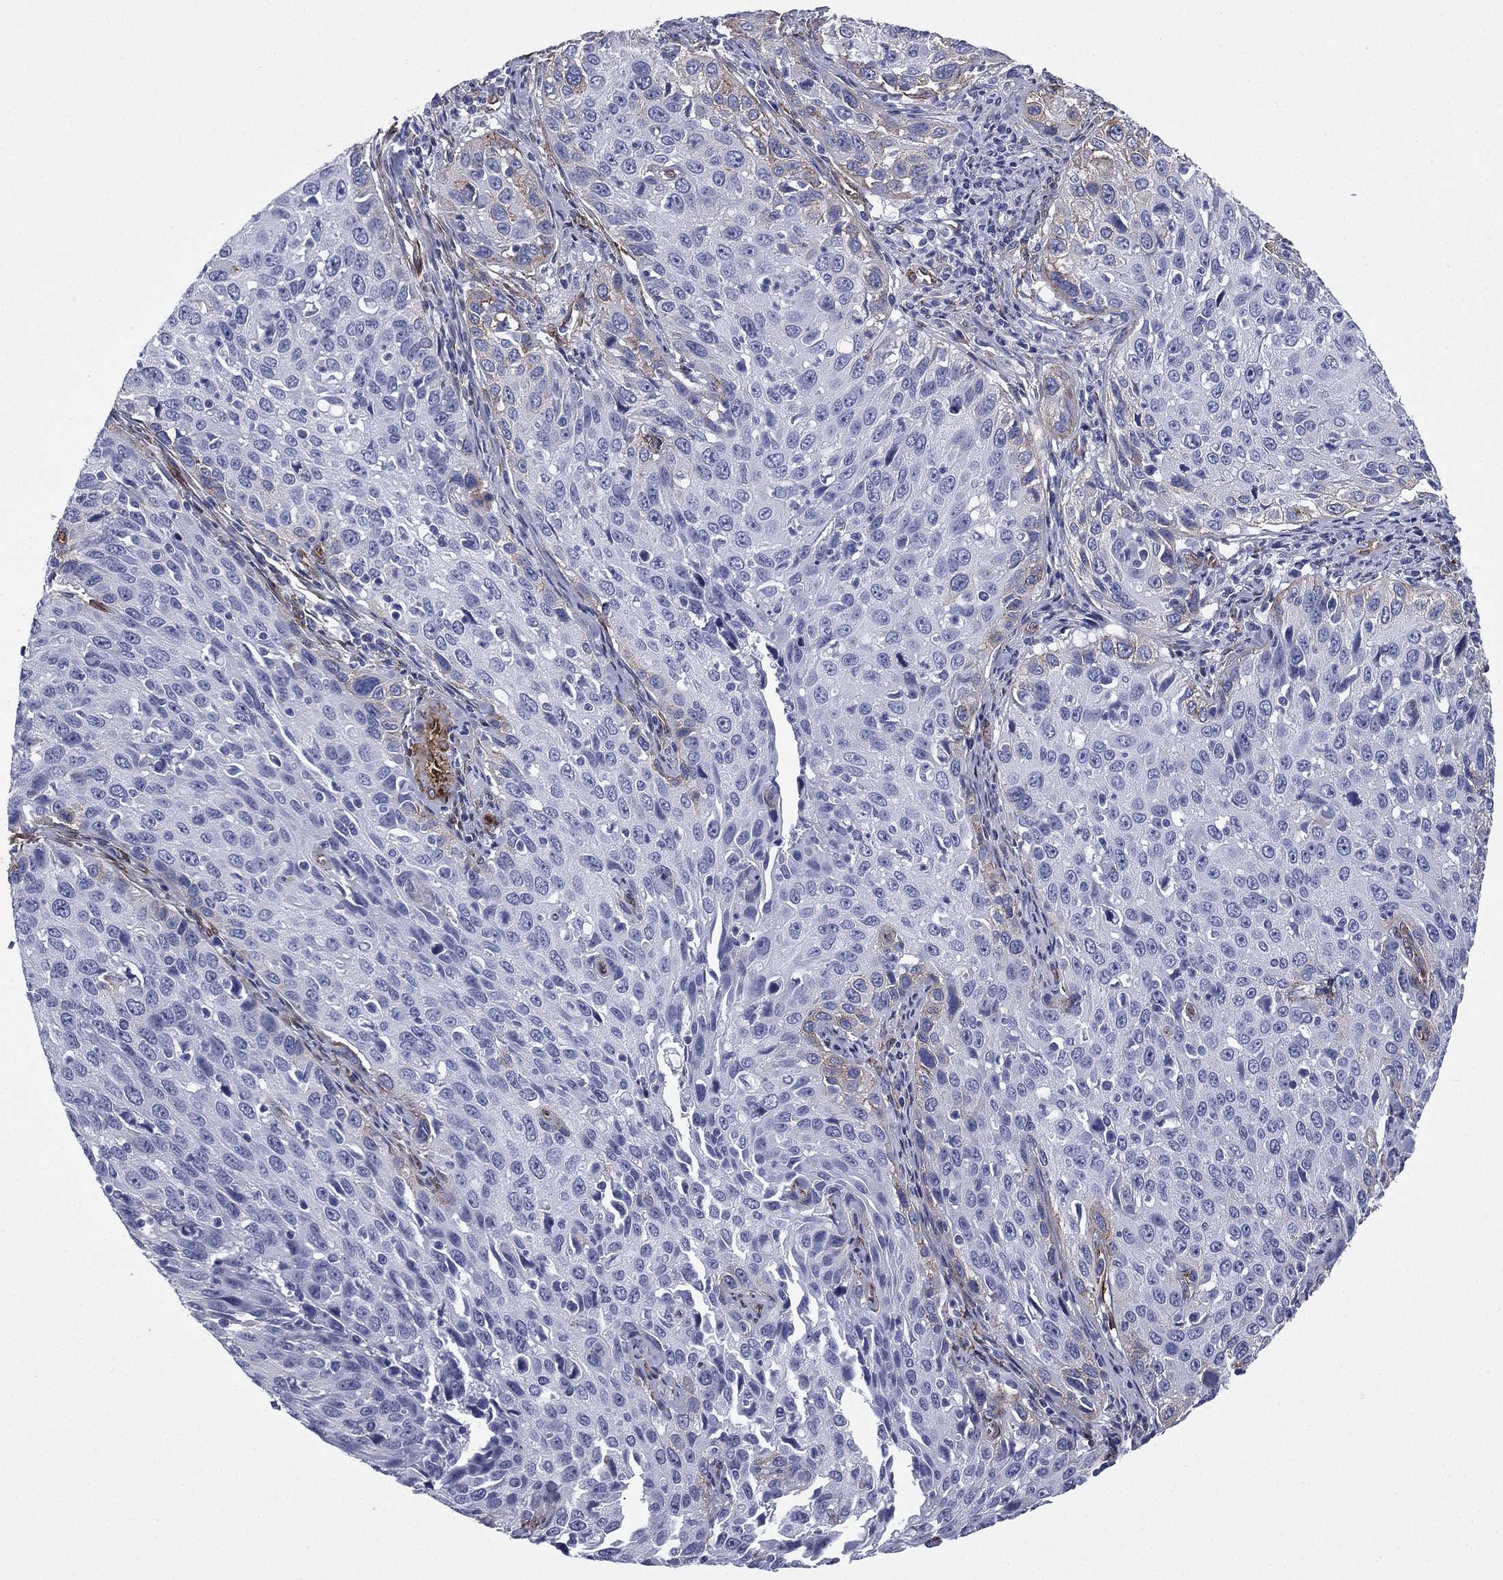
{"staining": {"intensity": "negative", "quantity": "none", "location": "none"}, "tissue": "cervical cancer", "cell_type": "Tumor cells", "image_type": "cancer", "snomed": [{"axis": "morphology", "description": "Squamous cell carcinoma, NOS"}, {"axis": "topography", "description": "Cervix"}], "caption": "DAB (3,3'-diaminobenzidine) immunohistochemical staining of human cervical cancer demonstrates no significant expression in tumor cells.", "gene": "CAVIN3", "patient": {"sex": "female", "age": 26}}